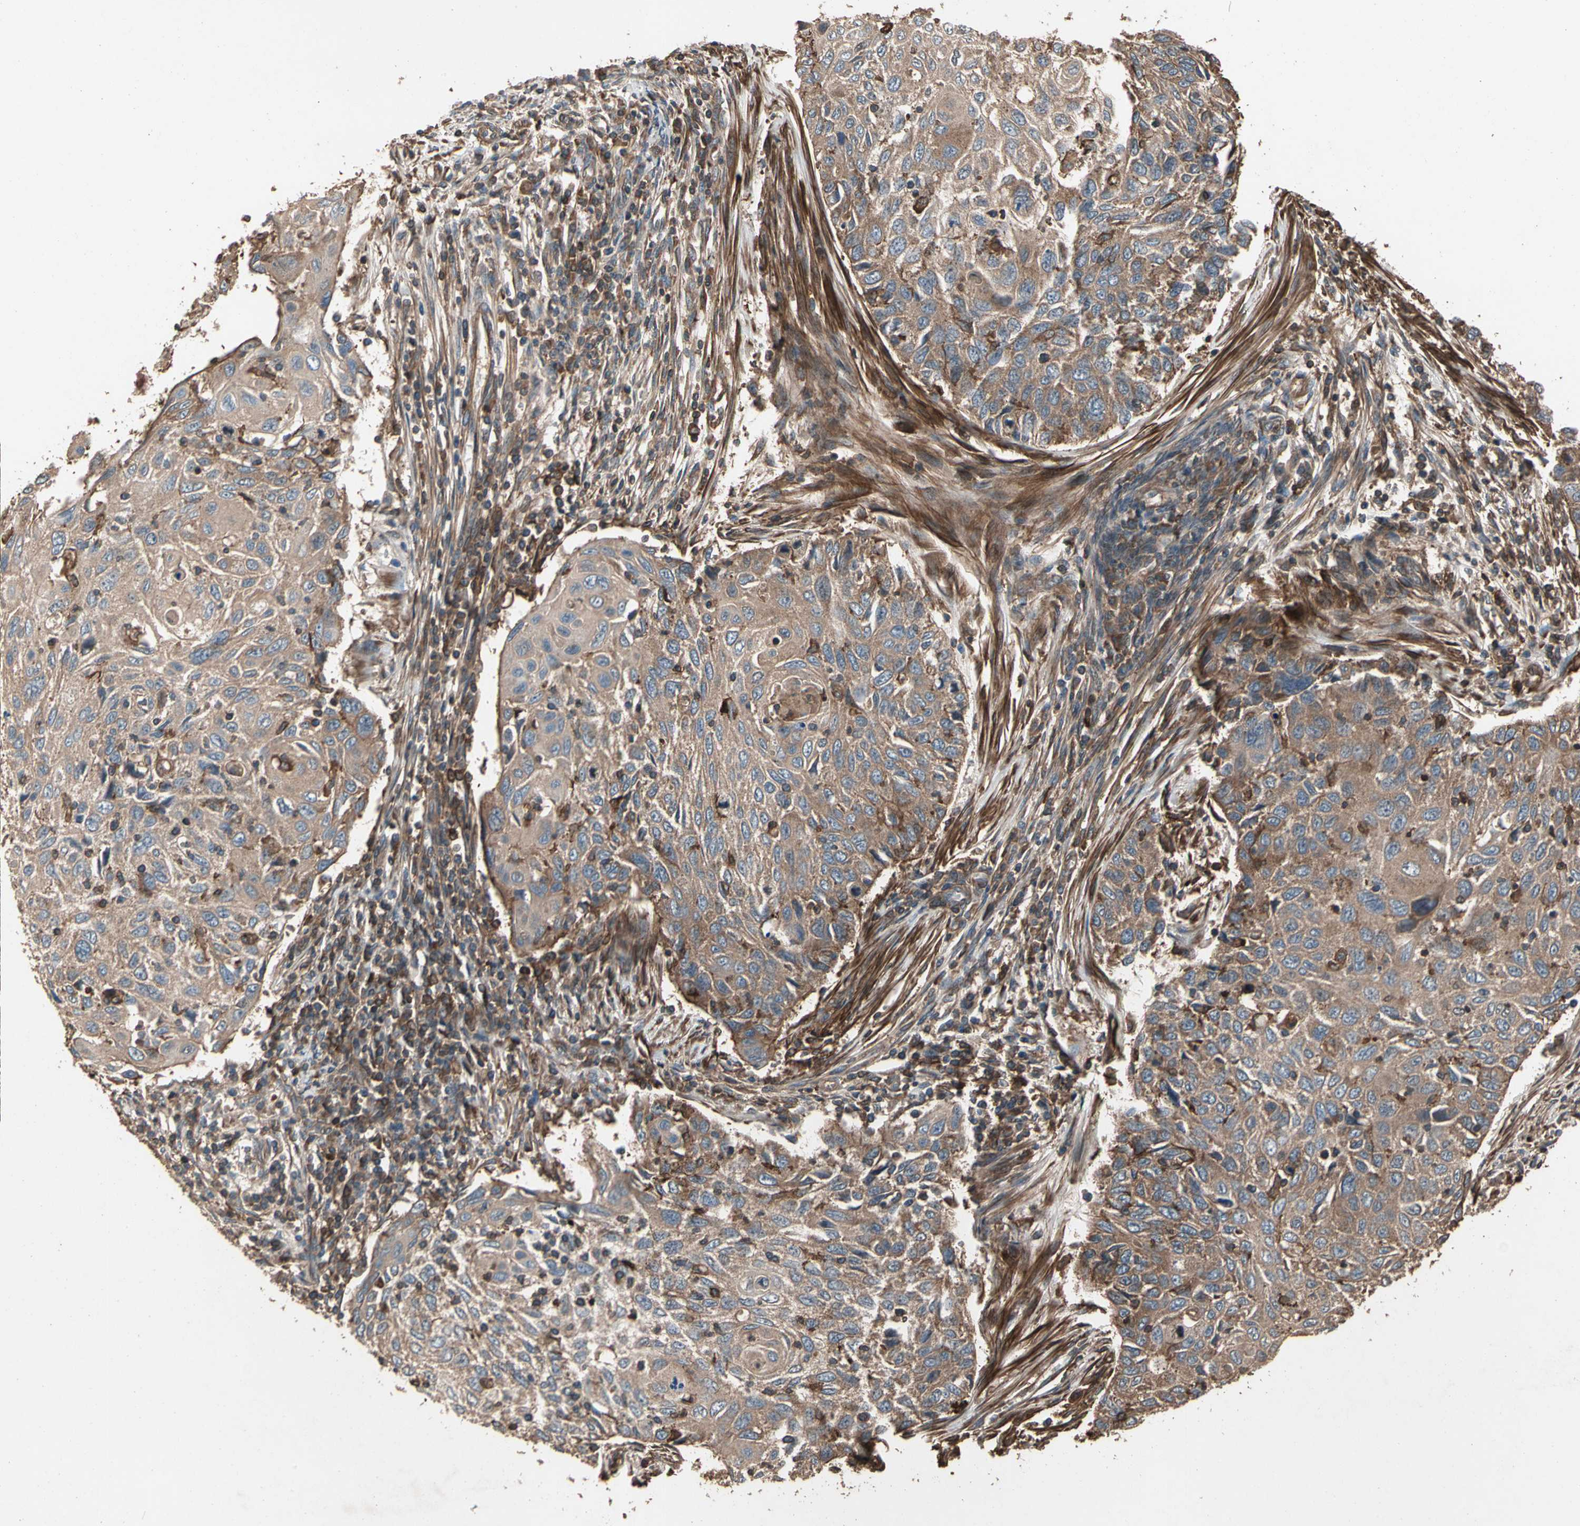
{"staining": {"intensity": "moderate", "quantity": ">75%", "location": "cytoplasmic/membranous"}, "tissue": "cervical cancer", "cell_type": "Tumor cells", "image_type": "cancer", "snomed": [{"axis": "morphology", "description": "Squamous cell carcinoma, NOS"}, {"axis": "topography", "description": "Cervix"}], "caption": "A brown stain highlights moderate cytoplasmic/membranous positivity of a protein in cervical cancer tumor cells. The protein is stained brown, and the nuclei are stained in blue (DAB (3,3'-diaminobenzidine) IHC with brightfield microscopy, high magnification).", "gene": "AGBL2", "patient": {"sex": "female", "age": 70}}